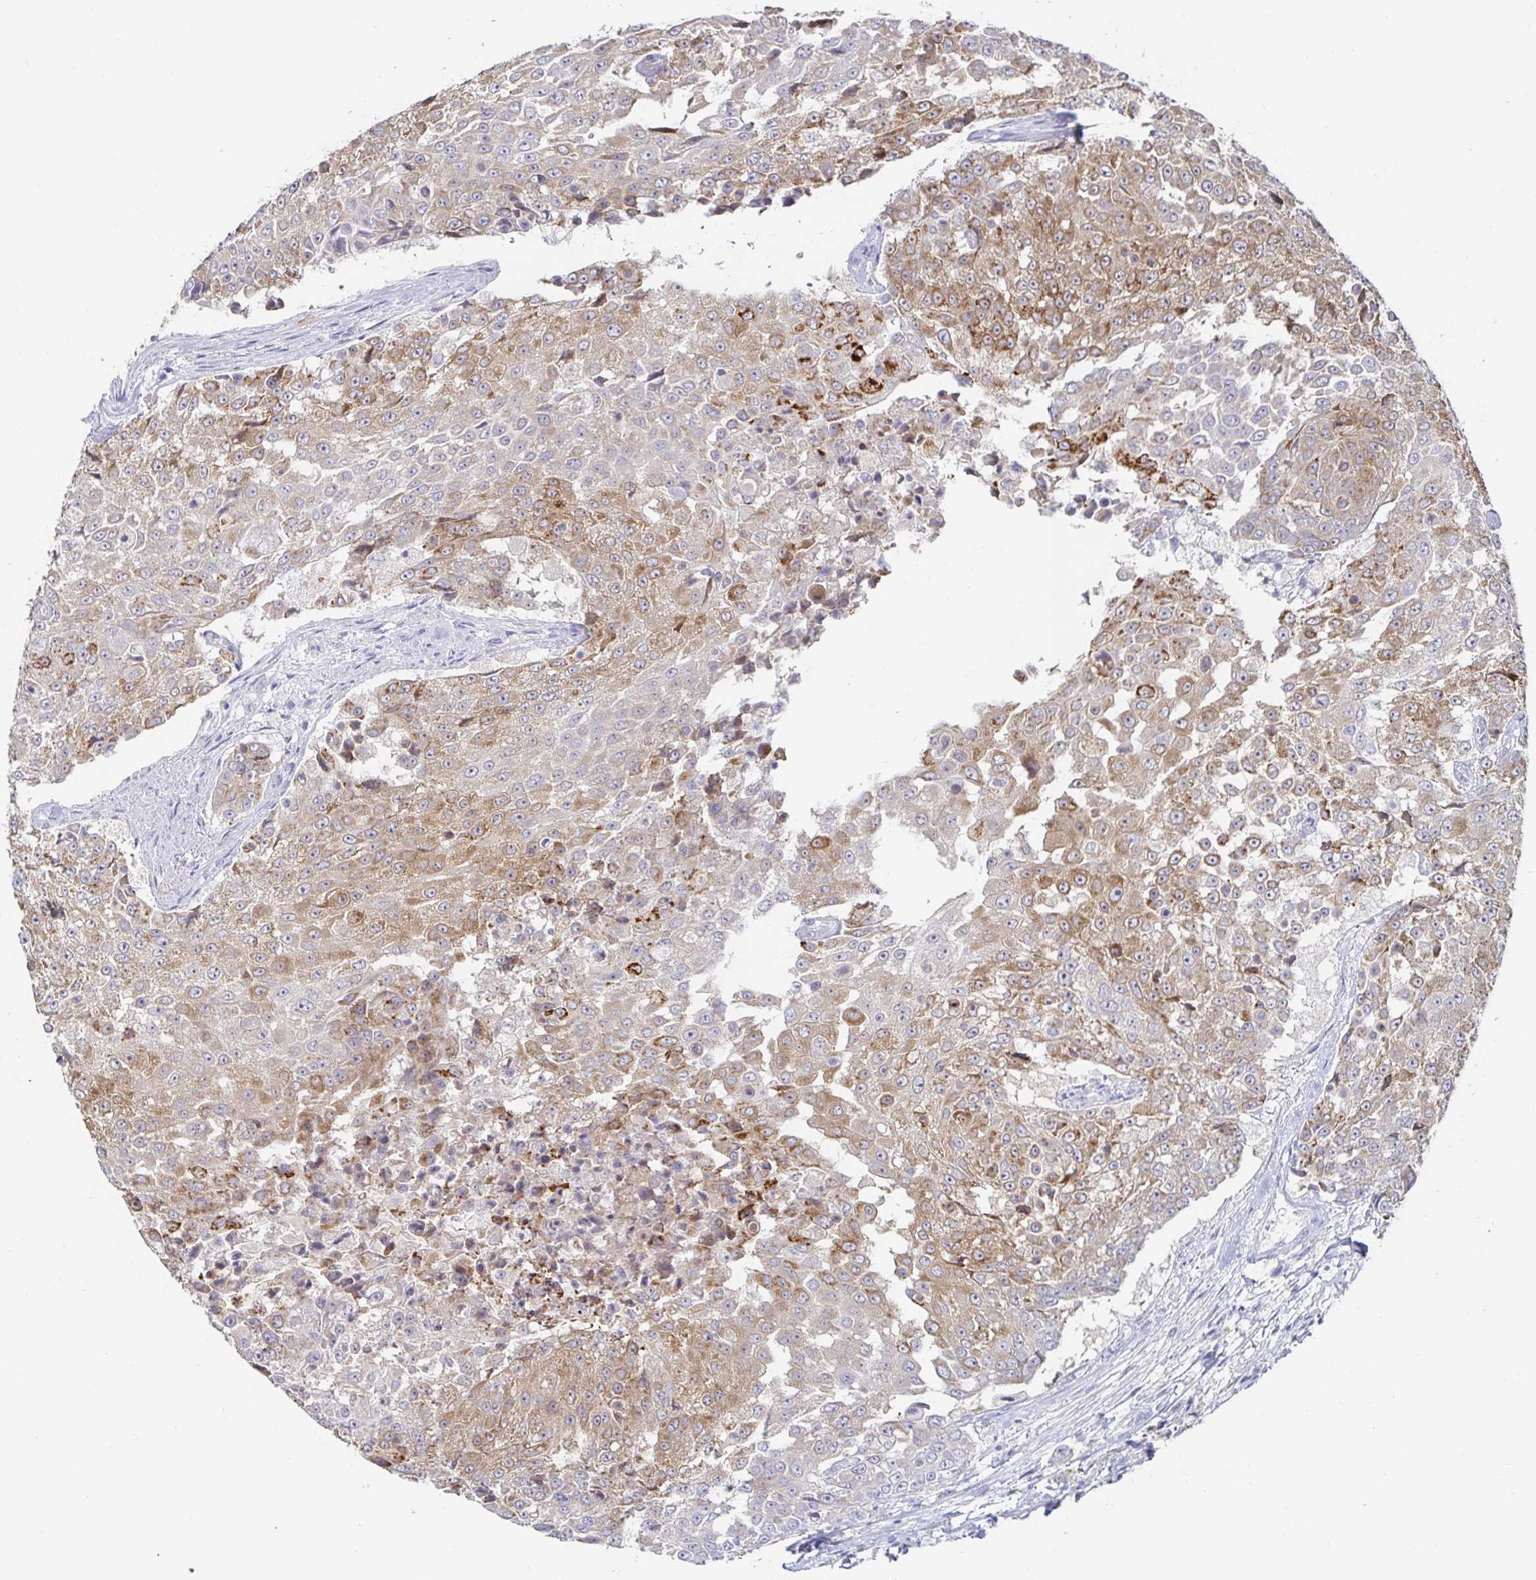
{"staining": {"intensity": "moderate", "quantity": "25%-75%", "location": "cytoplasmic/membranous"}, "tissue": "urothelial cancer", "cell_type": "Tumor cells", "image_type": "cancer", "snomed": [{"axis": "morphology", "description": "Urothelial carcinoma, High grade"}, {"axis": "topography", "description": "Urinary bladder"}], "caption": "A brown stain highlights moderate cytoplasmic/membranous expression of a protein in human urothelial cancer tumor cells.", "gene": "SPPL3", "patient": {"sex": "female", "age": 63}}